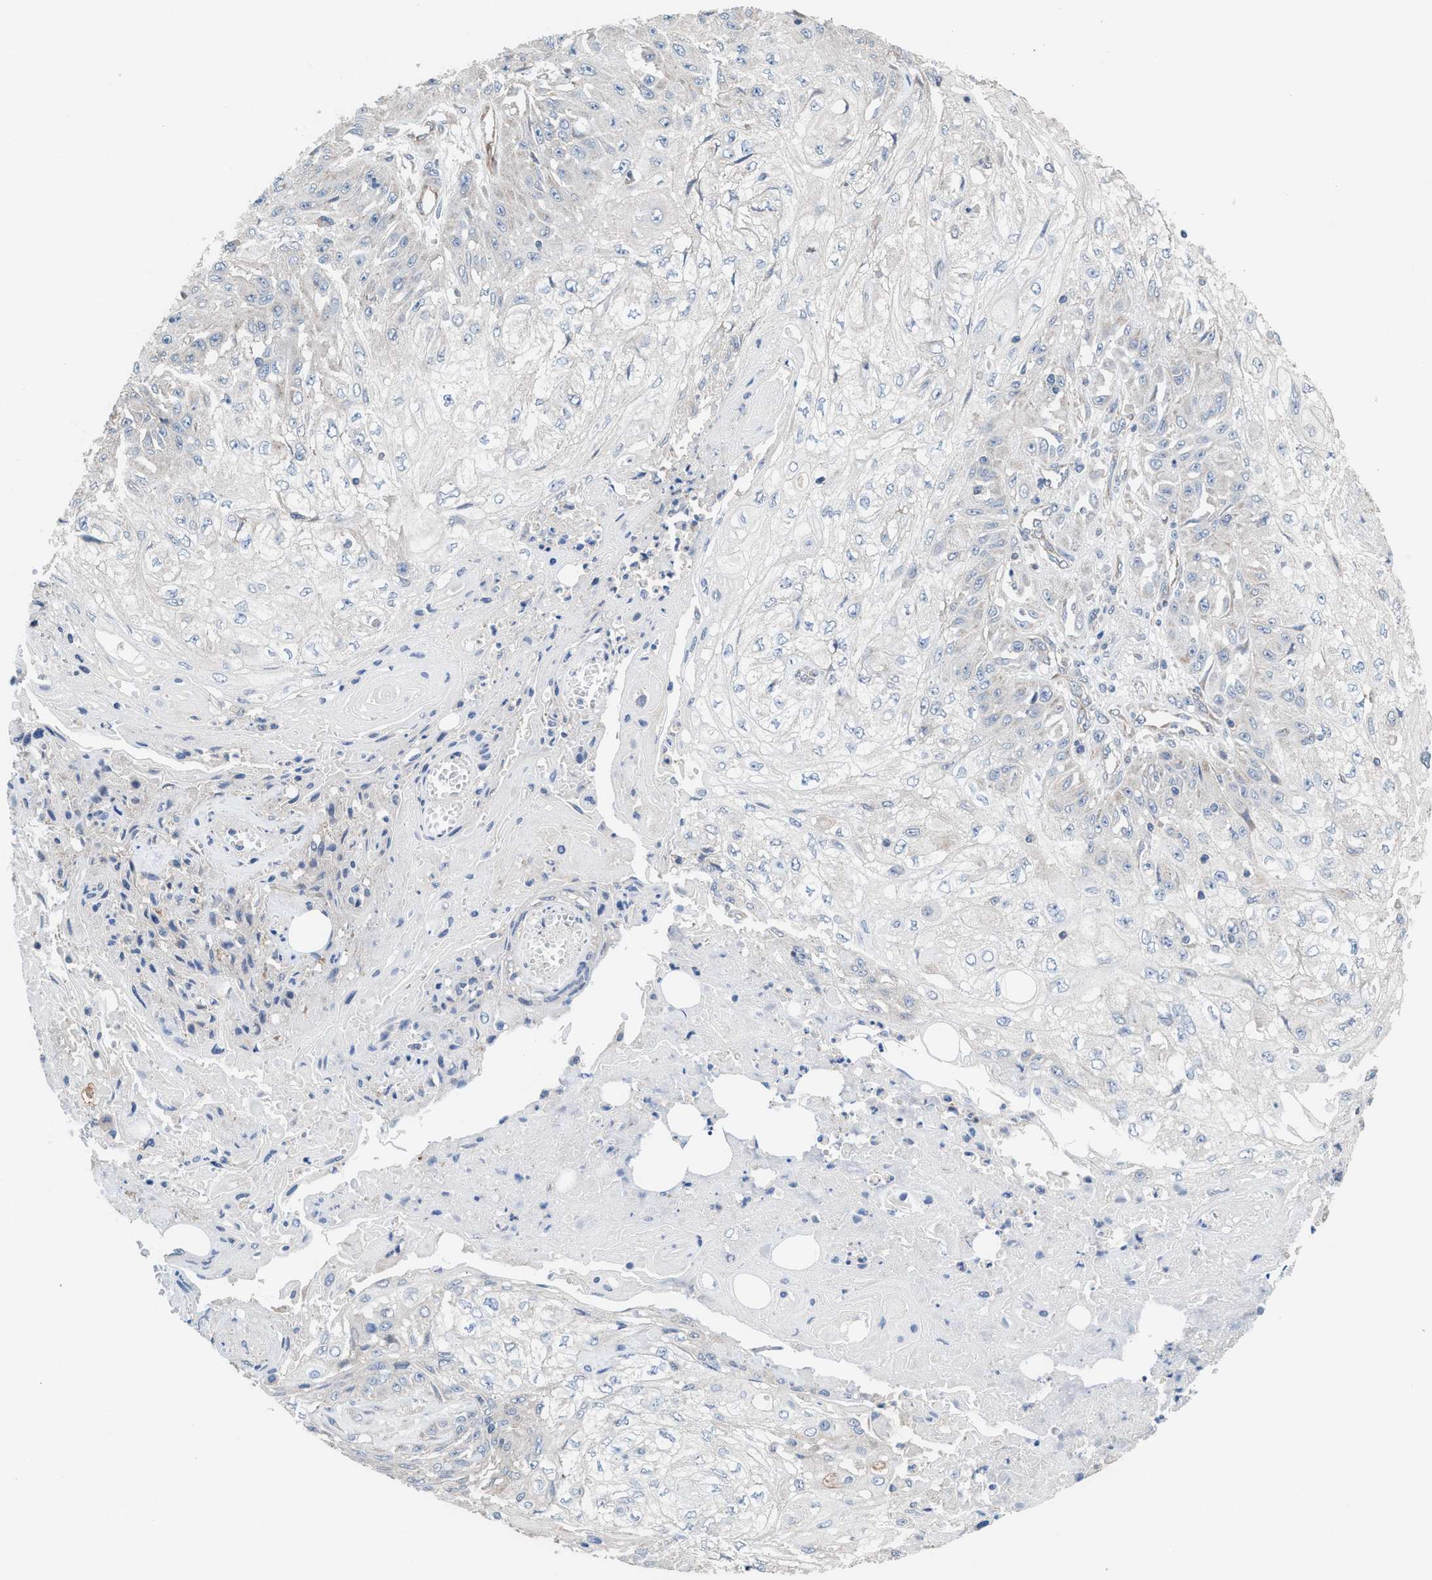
{"staining": {"intensity": "negative", "quantity": "none", "location": "none"}, "tissue": "skin cancer", "cell_type": "Tumor cells", "image_type": "cancer", "snomed": [{"axis": "morphology", "description": "Squamous cell carcinoma, NOS"}, {"axis": "morphology", "description": "Squamous cell carcinoma, metastatic, NOS"}, {"axis": "topography", "description": "Skin"}, {"axis": "topography", "description": "Lymph node"}], "caption": "This is a micrograph of immunohistochemistry staining of skin metastatic squamous cell carcinoma, which shows no expression in tumor cells. (Brightfield microscopy of DAB (3,3'-diaminobenzidine) immunohistochemistry at high magnification).", "gene": "MRM1", "patient": {"sex": "male", "age": 75}}